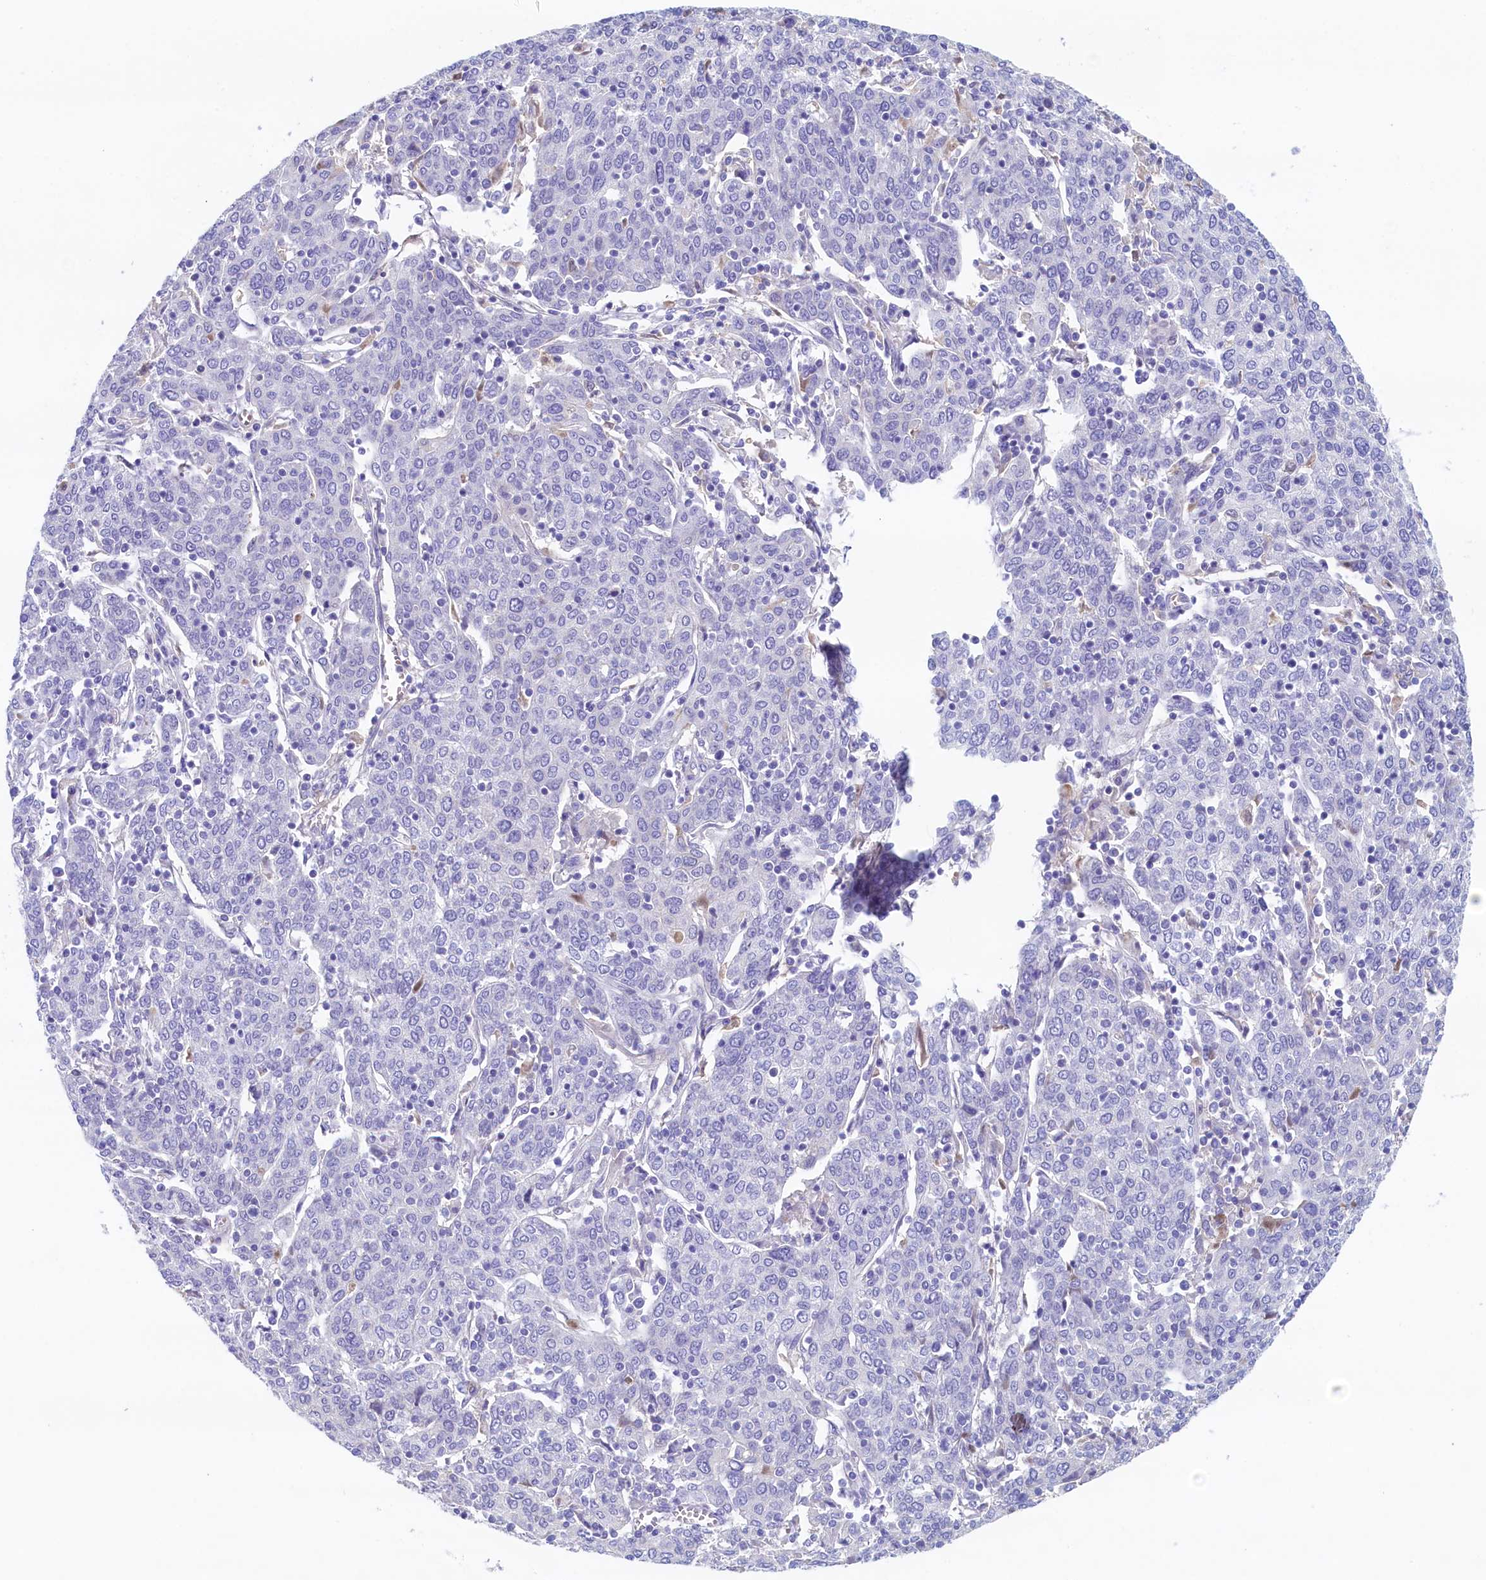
{"staining": {"intensity": "negative", "quantity": "none", "location": "none"}, "tissue": "cervical cancer", "cell_type": "Tumor cells", "image_type": "cancer", "snomed": [{"axis": "morphology", "description": "Squamous cell carcinoma, NOS"}, {"axis": "topography", "description": "Cervix"}], "caption": "This is an IHC micrograph of human cervical cancer (squamous cell carcinoma). There is no staining in tumor cells.", "gene": "GUCA1C", "patient": {"sex": "female", "age": 67}}